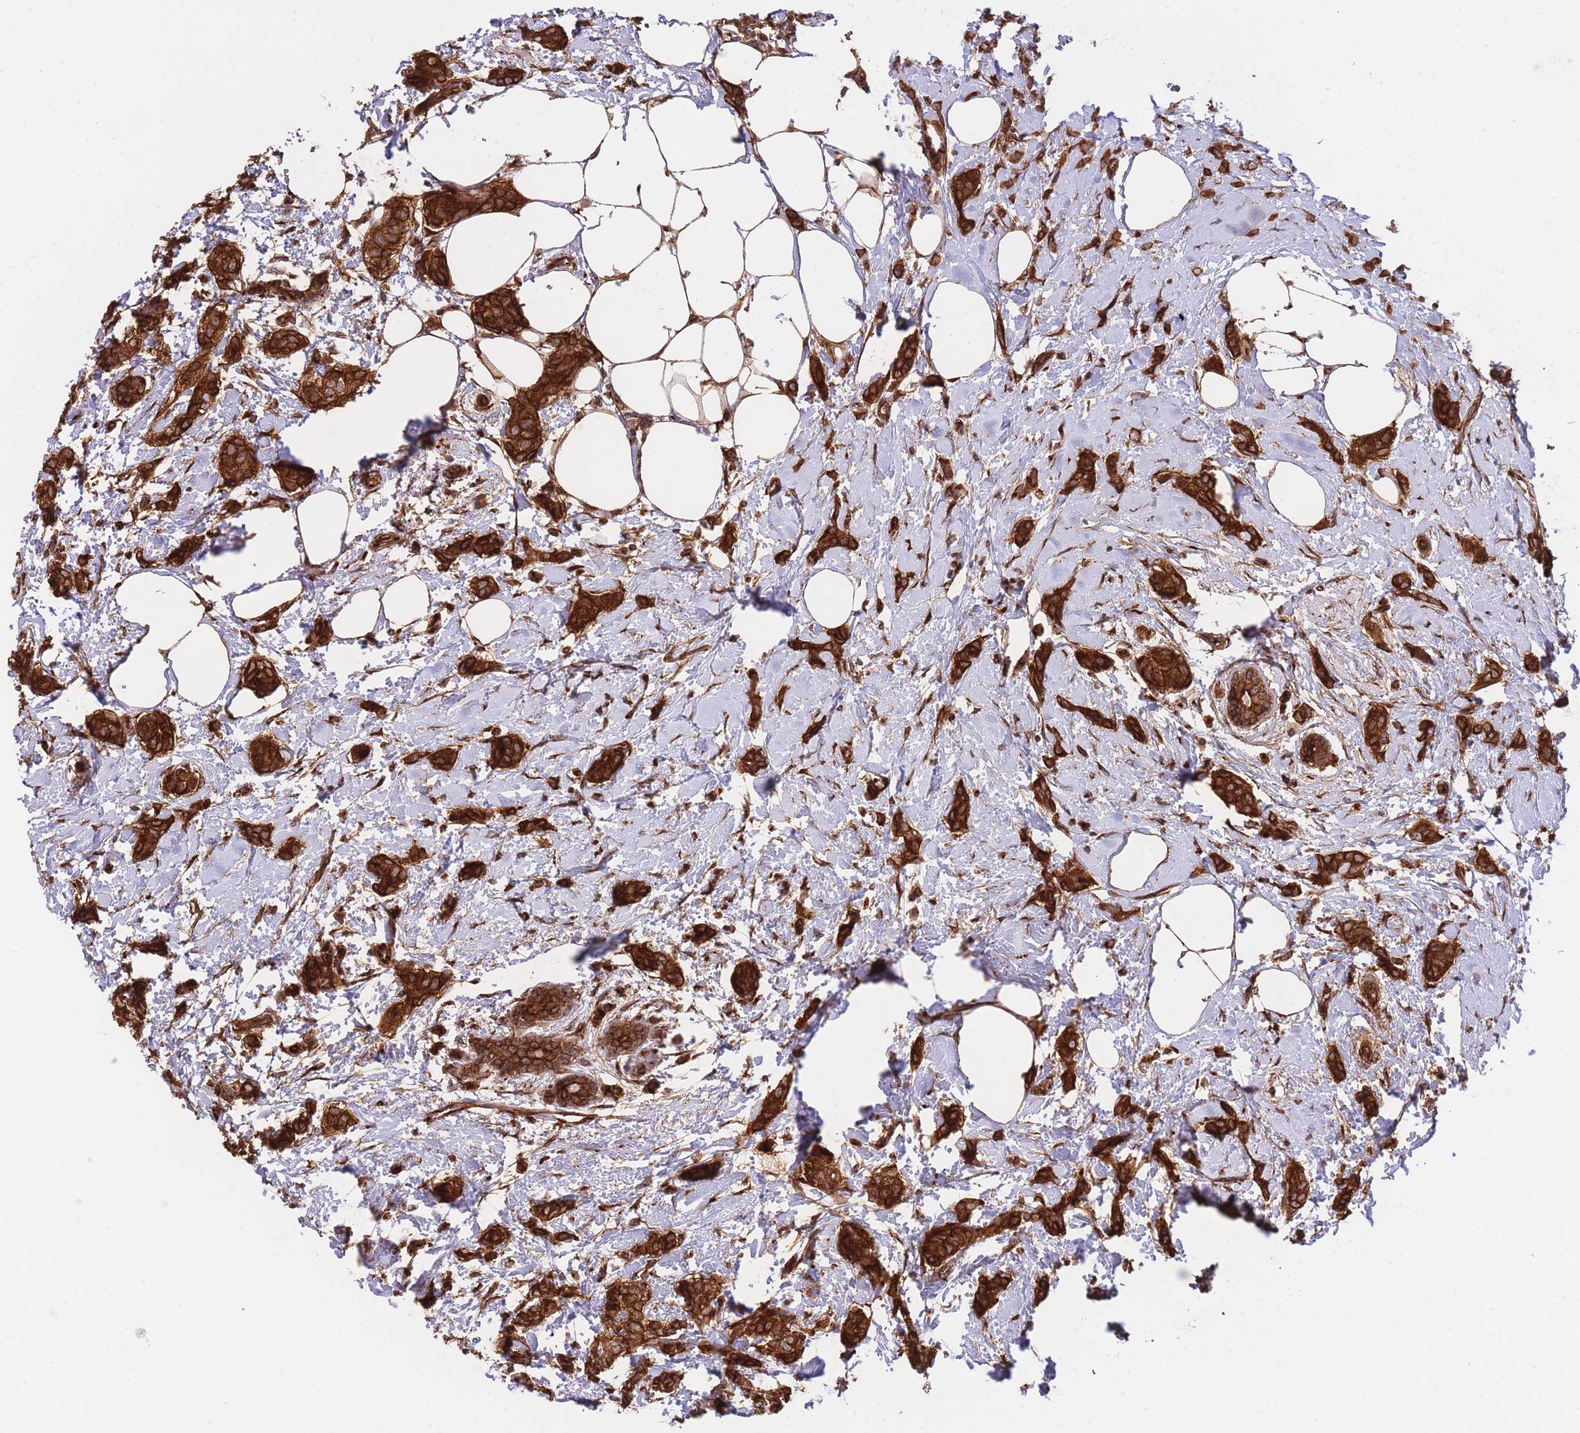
{"staining": {"intensity": "strong", "quantity": ">75%", "location": "cytoplasmic/membranous"}, "tissue": "breast cancer", "cell_type": "Tumor cells", "image_type": "cancer", "snomed": [{"axis": "morphology", "description": "Duct carcinoma"}, {"axis": "topography", "description": "Breast"}], "caption": "An immunohistochemistry image of tumor tissue is shown. Protein staining in brown labels strong cytoplasmic/membranous positivity in infiltrating ductal carcinoma (breast) within tumor cells. (DAB IHC with brightfield microscopy, high magnification).", "gene": "EXOSC8", "patient": {"sex": "female", "age": 72}}